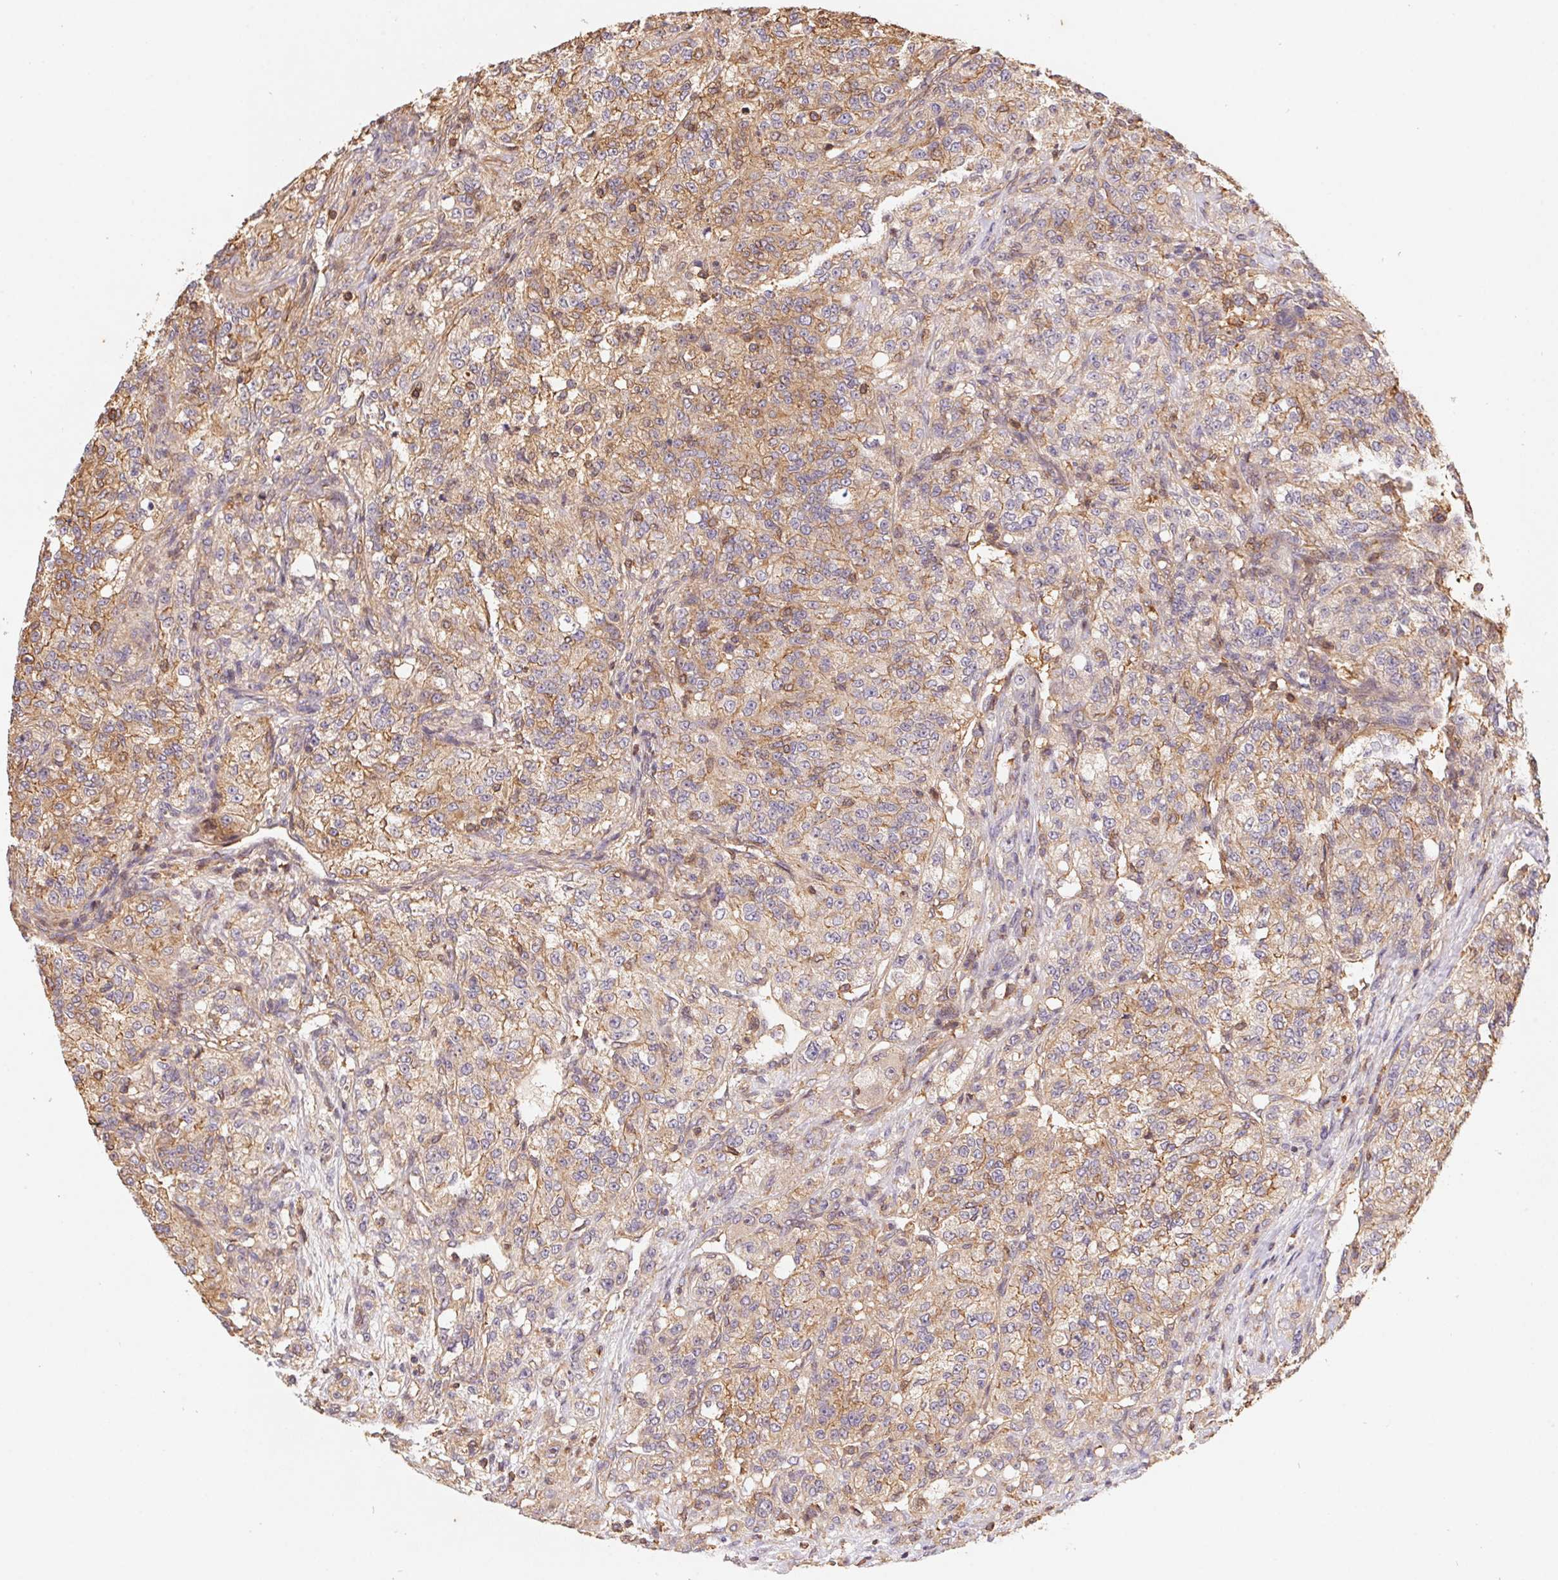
{"staining": {"intensity": "moderate", "quantity": "25%-75%", "location": "cytoplasmic/membranous"}, "tissue": "renal cancer", "cell_type": "Tumor cells", "image_type": "cancer", "snomed": [{"axis": "morphology", "description": "Adenocarcinoma, NOS"}, {"axis": "topography", "description": "Kidney"}], "caption": "Tumor cells reveal moderate cytoplasmic/membranous positivity in approximately 25%-75% of cells in renal adenocarcinoma.", "gene": "ATG10", "patient": {"sex": "female", "age": 63}}